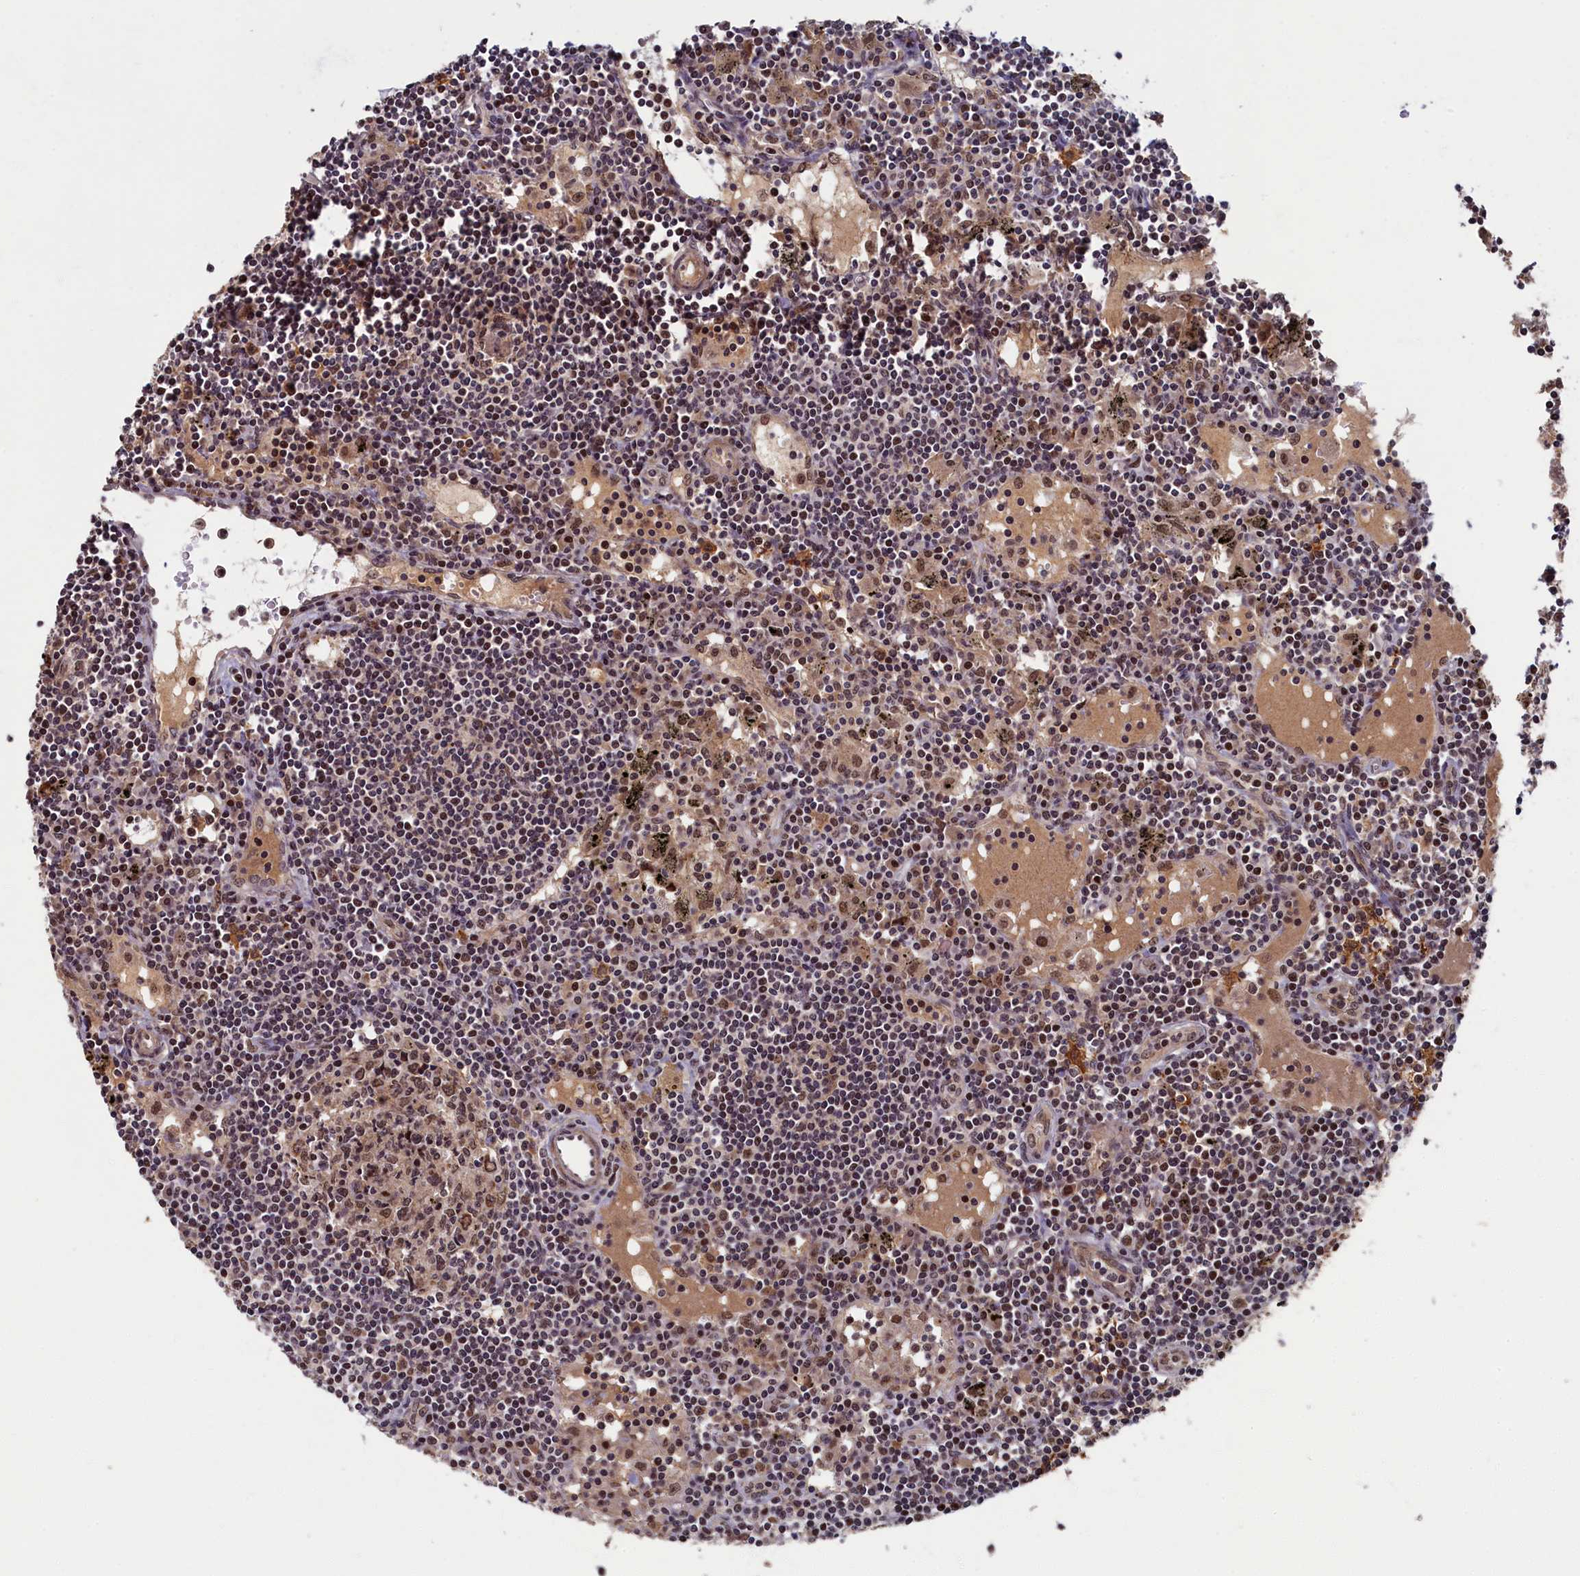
{"staining": {"intensity": "moderate", "quantity": ">75%", "location": "nuclear"}, "tissue": "lymph node", "cell_type": "Germinal center cells", "image_type": "normal", "snomed": [{"axis": "morphology", "description": "Normal tissue, NOS"}, {"axis": "topography", "description": "Lymph node"}], "caption": "A micrograph of lymph node stained for a protein demonstrates moderate nuclear brown staining in germinal center cells. The staining was performed using DAB (3,3'-diaminobenzidine), with brown indicating positive protein expression. Nuclei are stained blue with hematoxylin.", "gene": "BRCA1", "patient": {"sex": "male", "age": 74}}